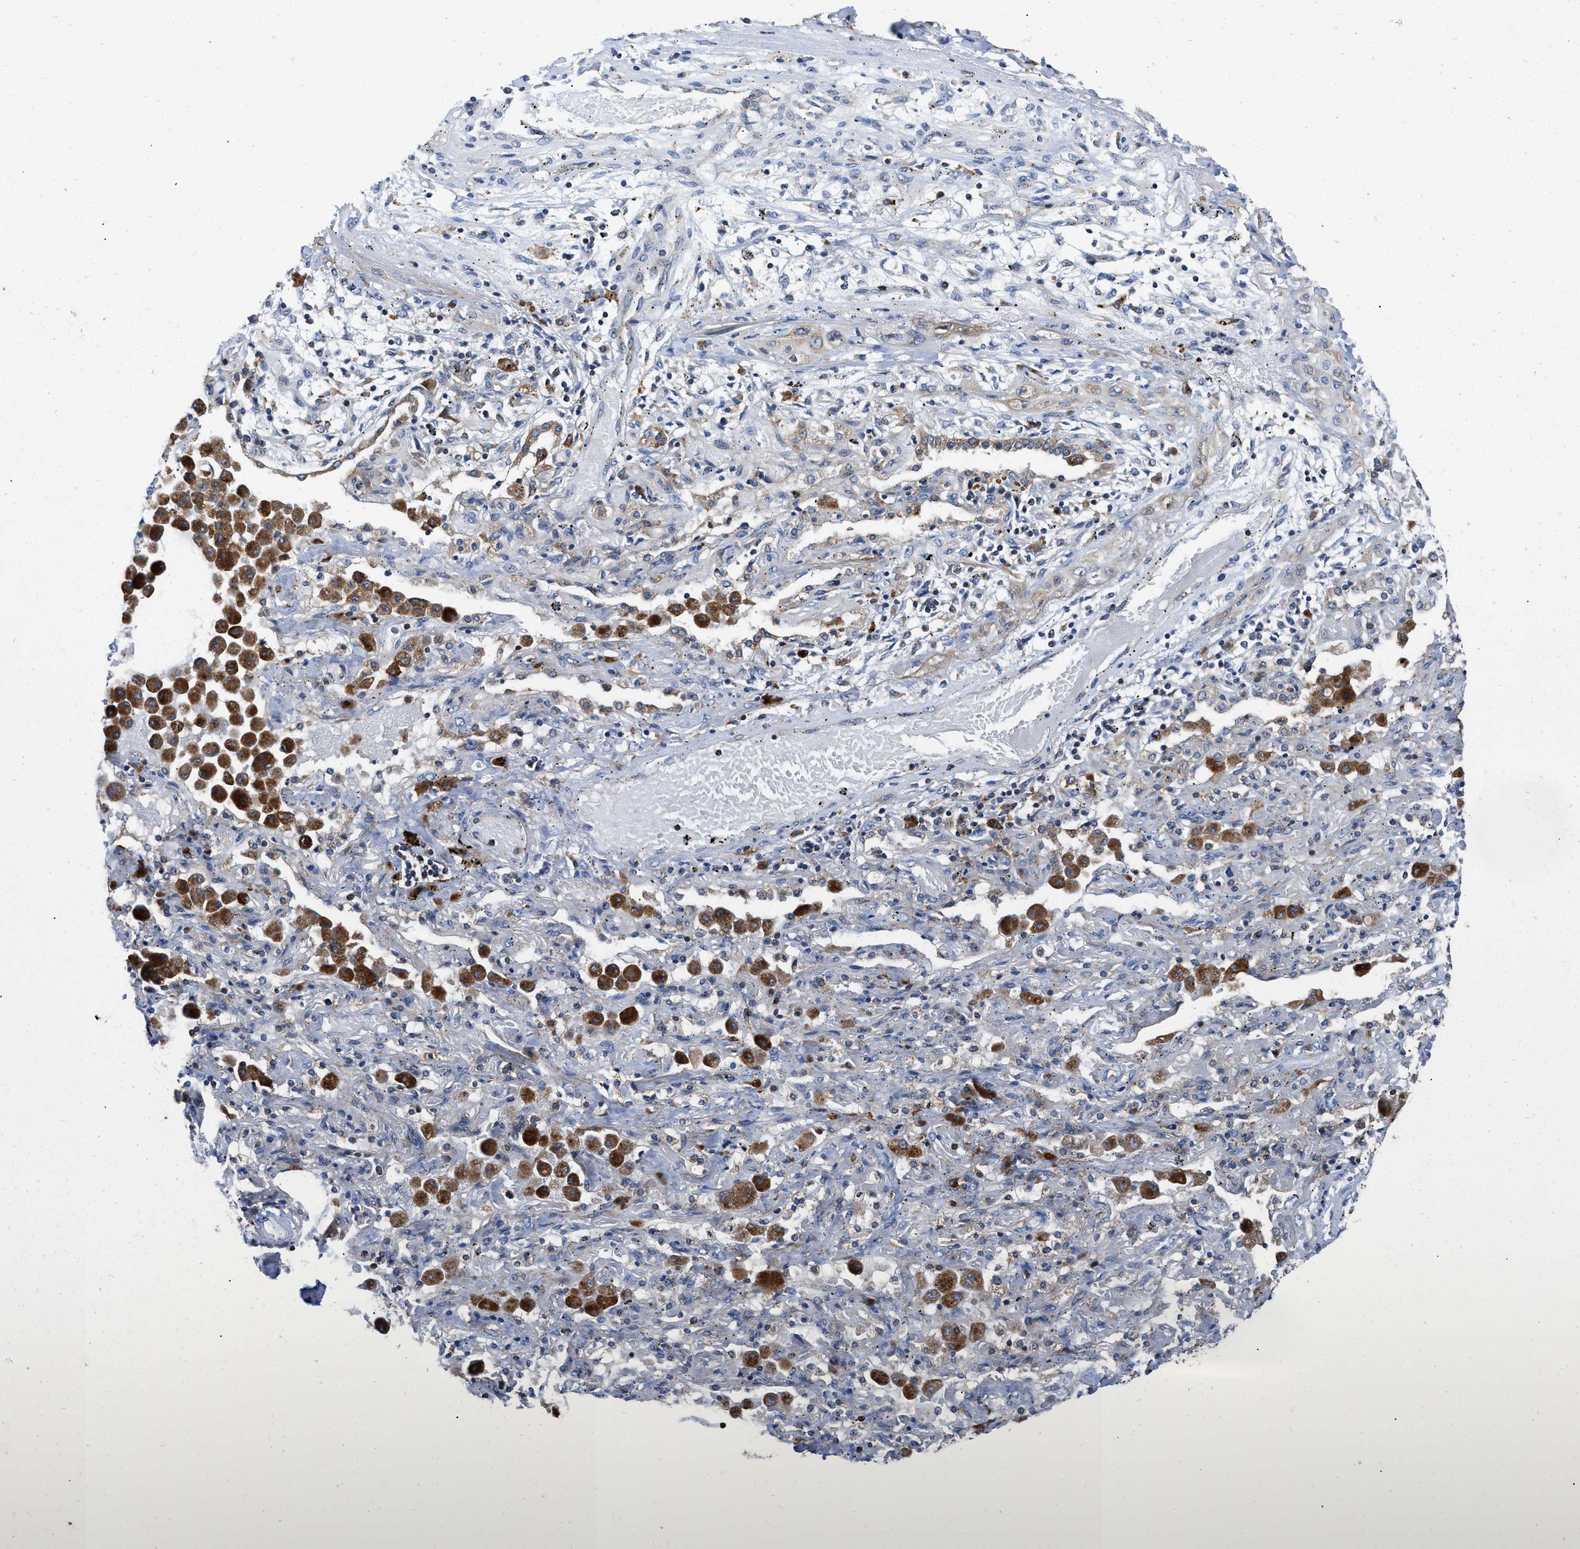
{"staining": {"intensity": "negative", "quantity": "none", "location": "none"}, "tissue": "lung cancer", "cell_type": "Tumor cells", "image_type": "cancer", "snomed": [{"axis": "morphology", "description": "Squamous cell carcinoma, NOS"}, {"axis": "topography", "description": "Lung"}], "caption": "Human lung cancer (squamous cell carcinoma) stained for a protein using immunohistochemistry (IHC) displays no expression in tumor cells.", "gene": "ENPP4", "patient": {"sex": "female", "age": 47}}